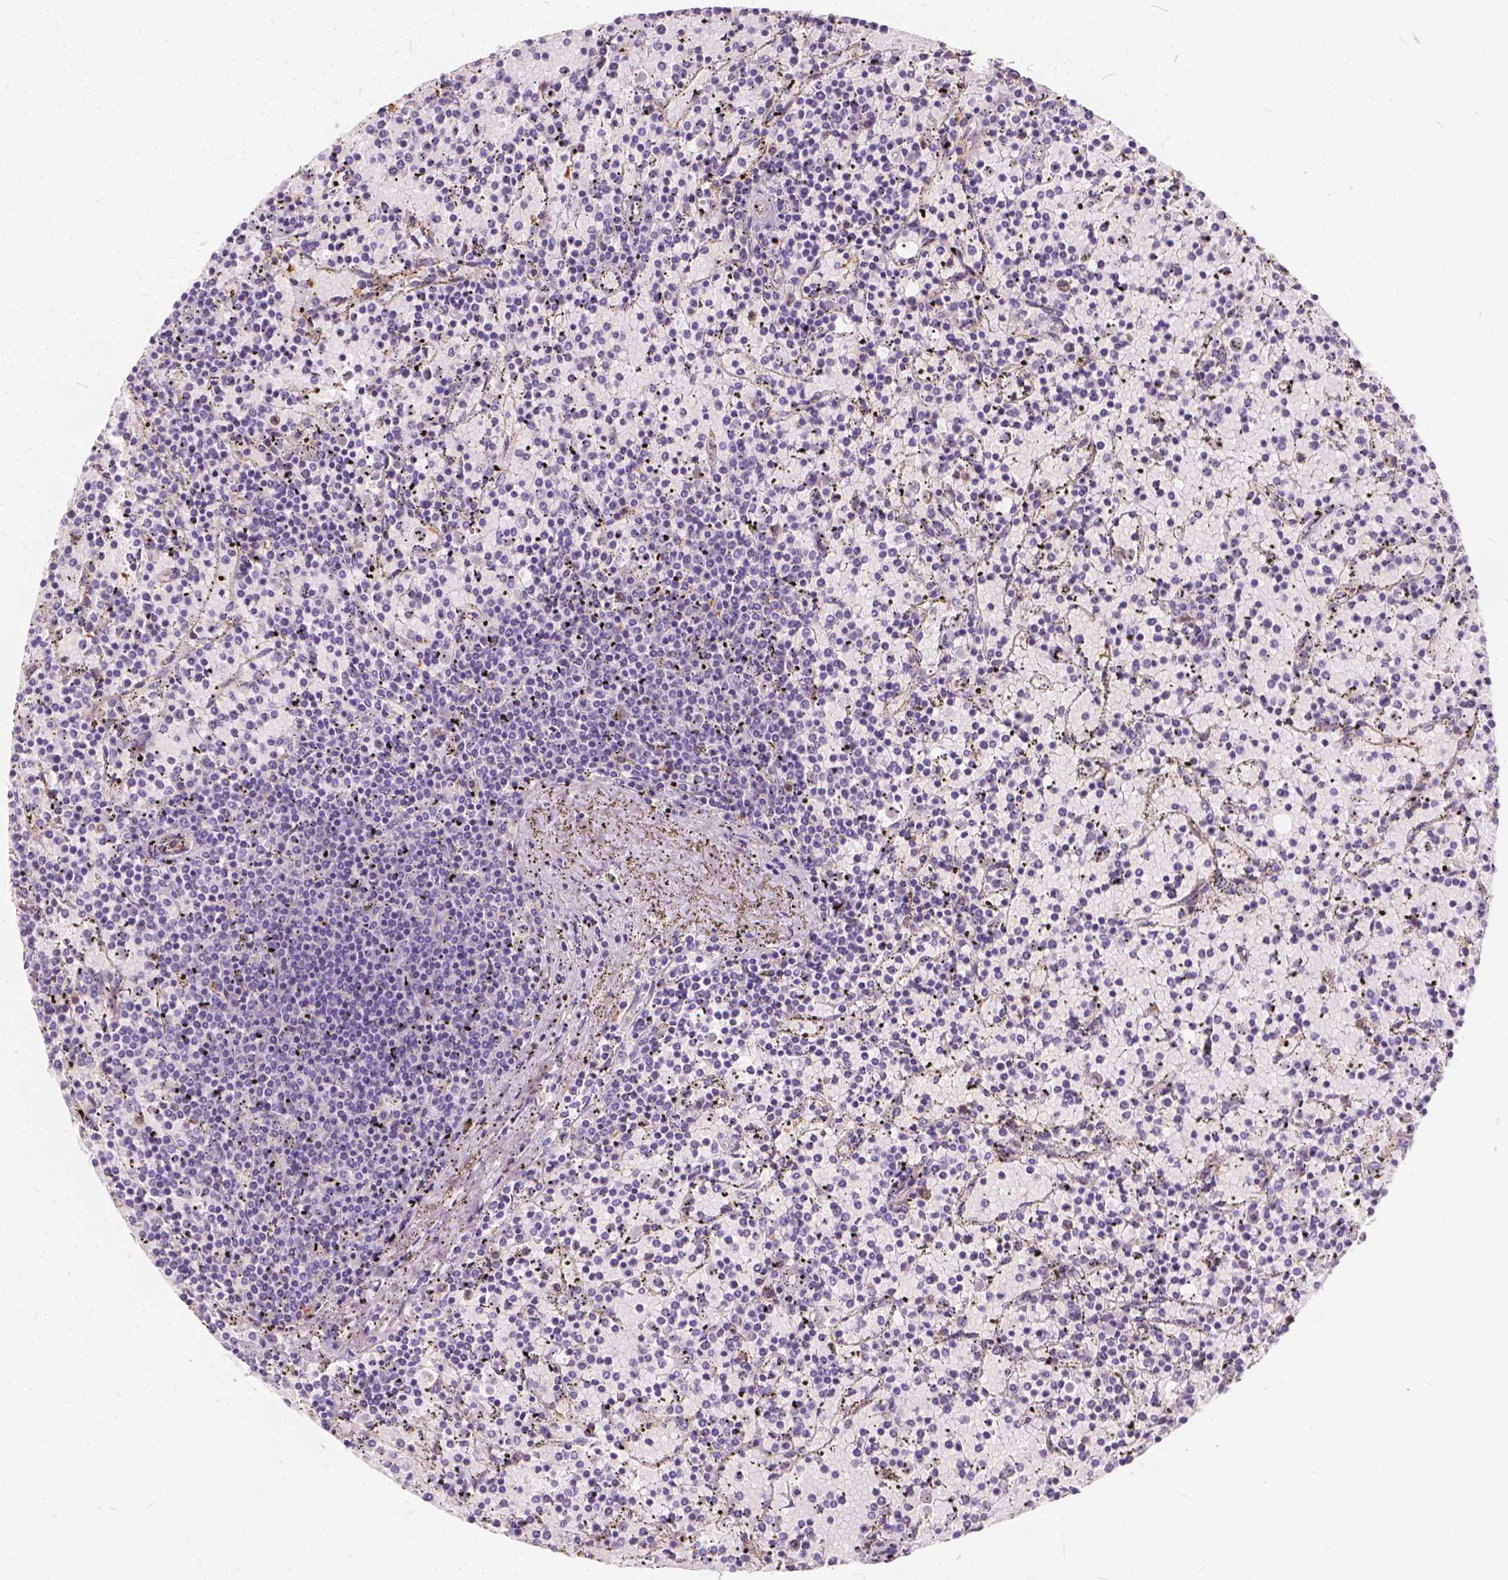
{"staining": {"intensity": "negative", "quantity": "none", "location": "none"}, "tissue": "lymphoma", "cell_type": "Tumor cells", "image_type": "cancer", "snomed": [{"axis": "morphology", "description": "Malignant lymphoma, non-Hodgkin's type, Low grade"}, {"axis": "topography", "description": "Spleen"}], "caption": "IHC histopathology image of human malignant lymphoma, non-Hodgkin's type (low-grade) stained for a protein (brown), which shows no positivity in tumor cells.", "gene": "KIAA0513", "patient": {"sex": "female", "age": 77}}